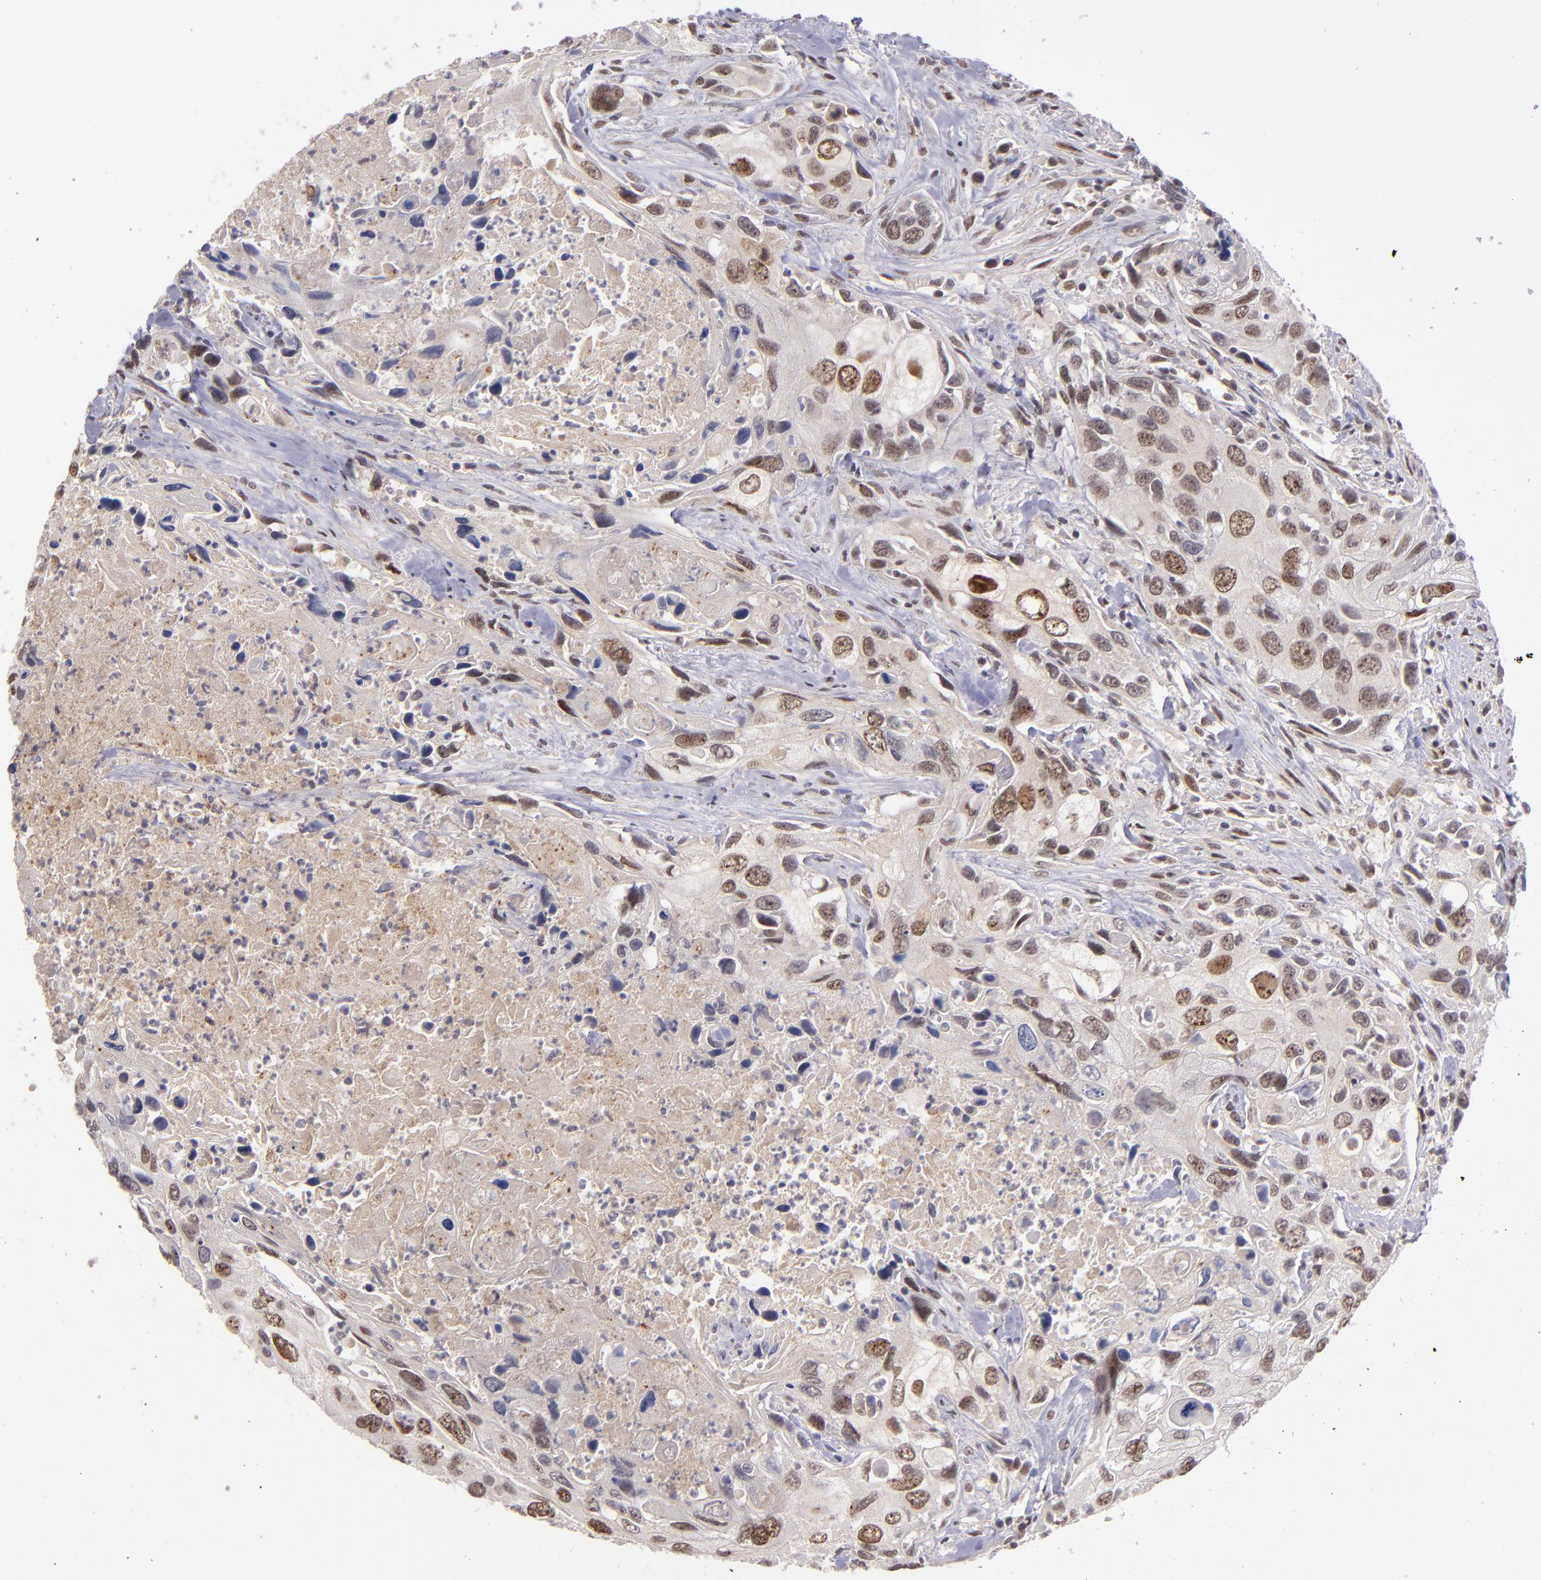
{"staining": {"intensity": "moderate", "quantity": ">75%", "location": "nuclear"}, "tissue": "urothelial cancer", "cell_type": "Tumor cells", "image_type": "cancer", "snomed": [{"axis": "morphology", "description": "Urothelial carcinoma, High grade"}, {"axis": "topography", "description": "Urinary bladder"}], "caption": "Urothelial cancer tissue shows moderate nuclear staining in approximately >75% of tumor cells", "gene": "ABHD12B", "patient": {"sex": "male", "age": 71}}